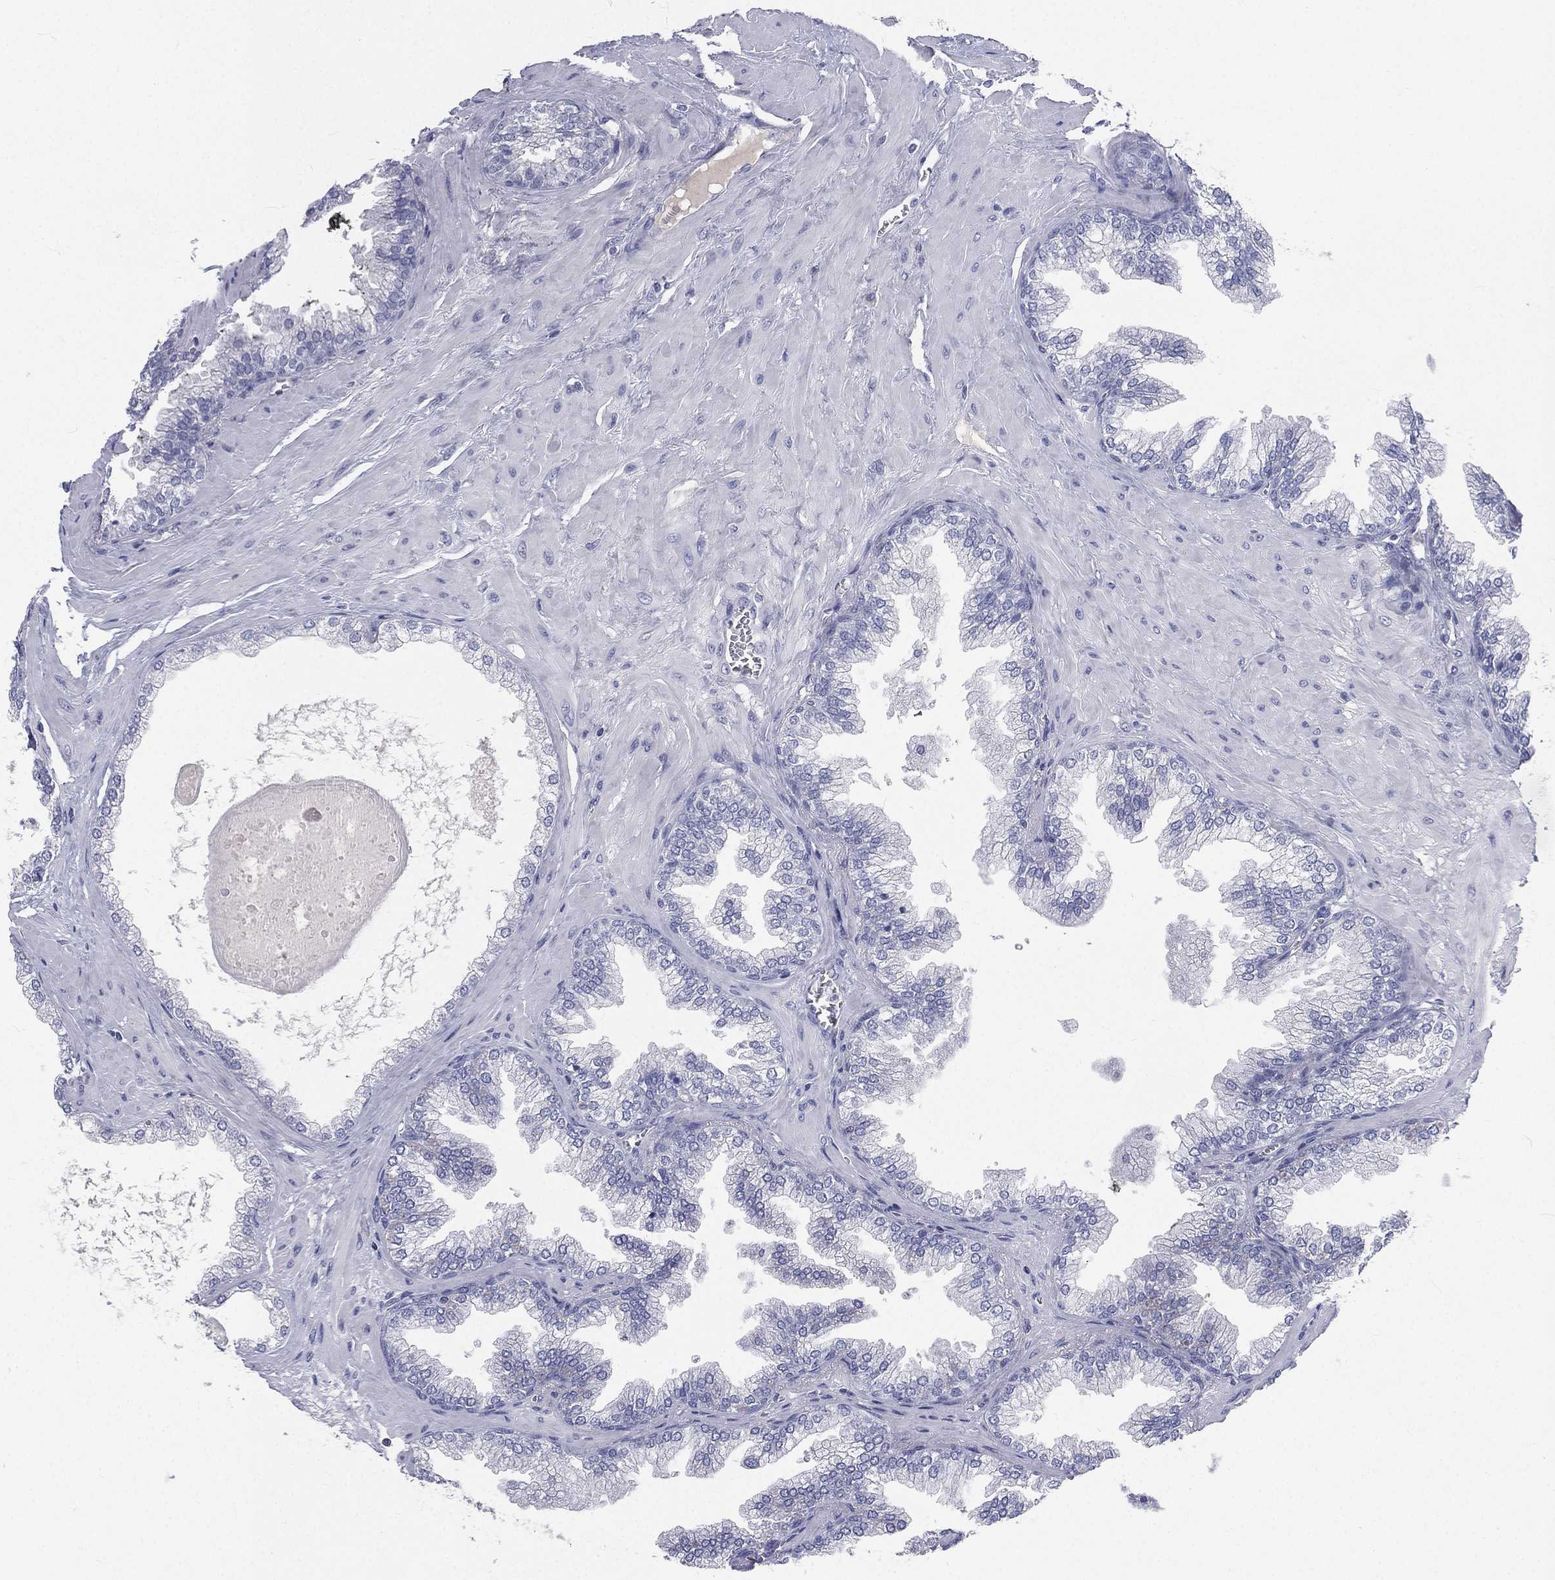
{"staining": {"intensity": "negative", "quantity": "none", "location": "none"}, "tissue": "prostate cancer", "cell_type": "Tumor cells", "image_type": "cancer", "snomed": [{"axis": "morphology", "description": "Adenocarcinoma, Low grade"}, {"axis": "topography", "description": "Prostate"}], "caption": "IHC of prostate cancer (low-grade adenocarcinoma) reveals no positivity in tumor cells.", "gene": "CD3D", "patient": {"sex": "male", "age": 72}}